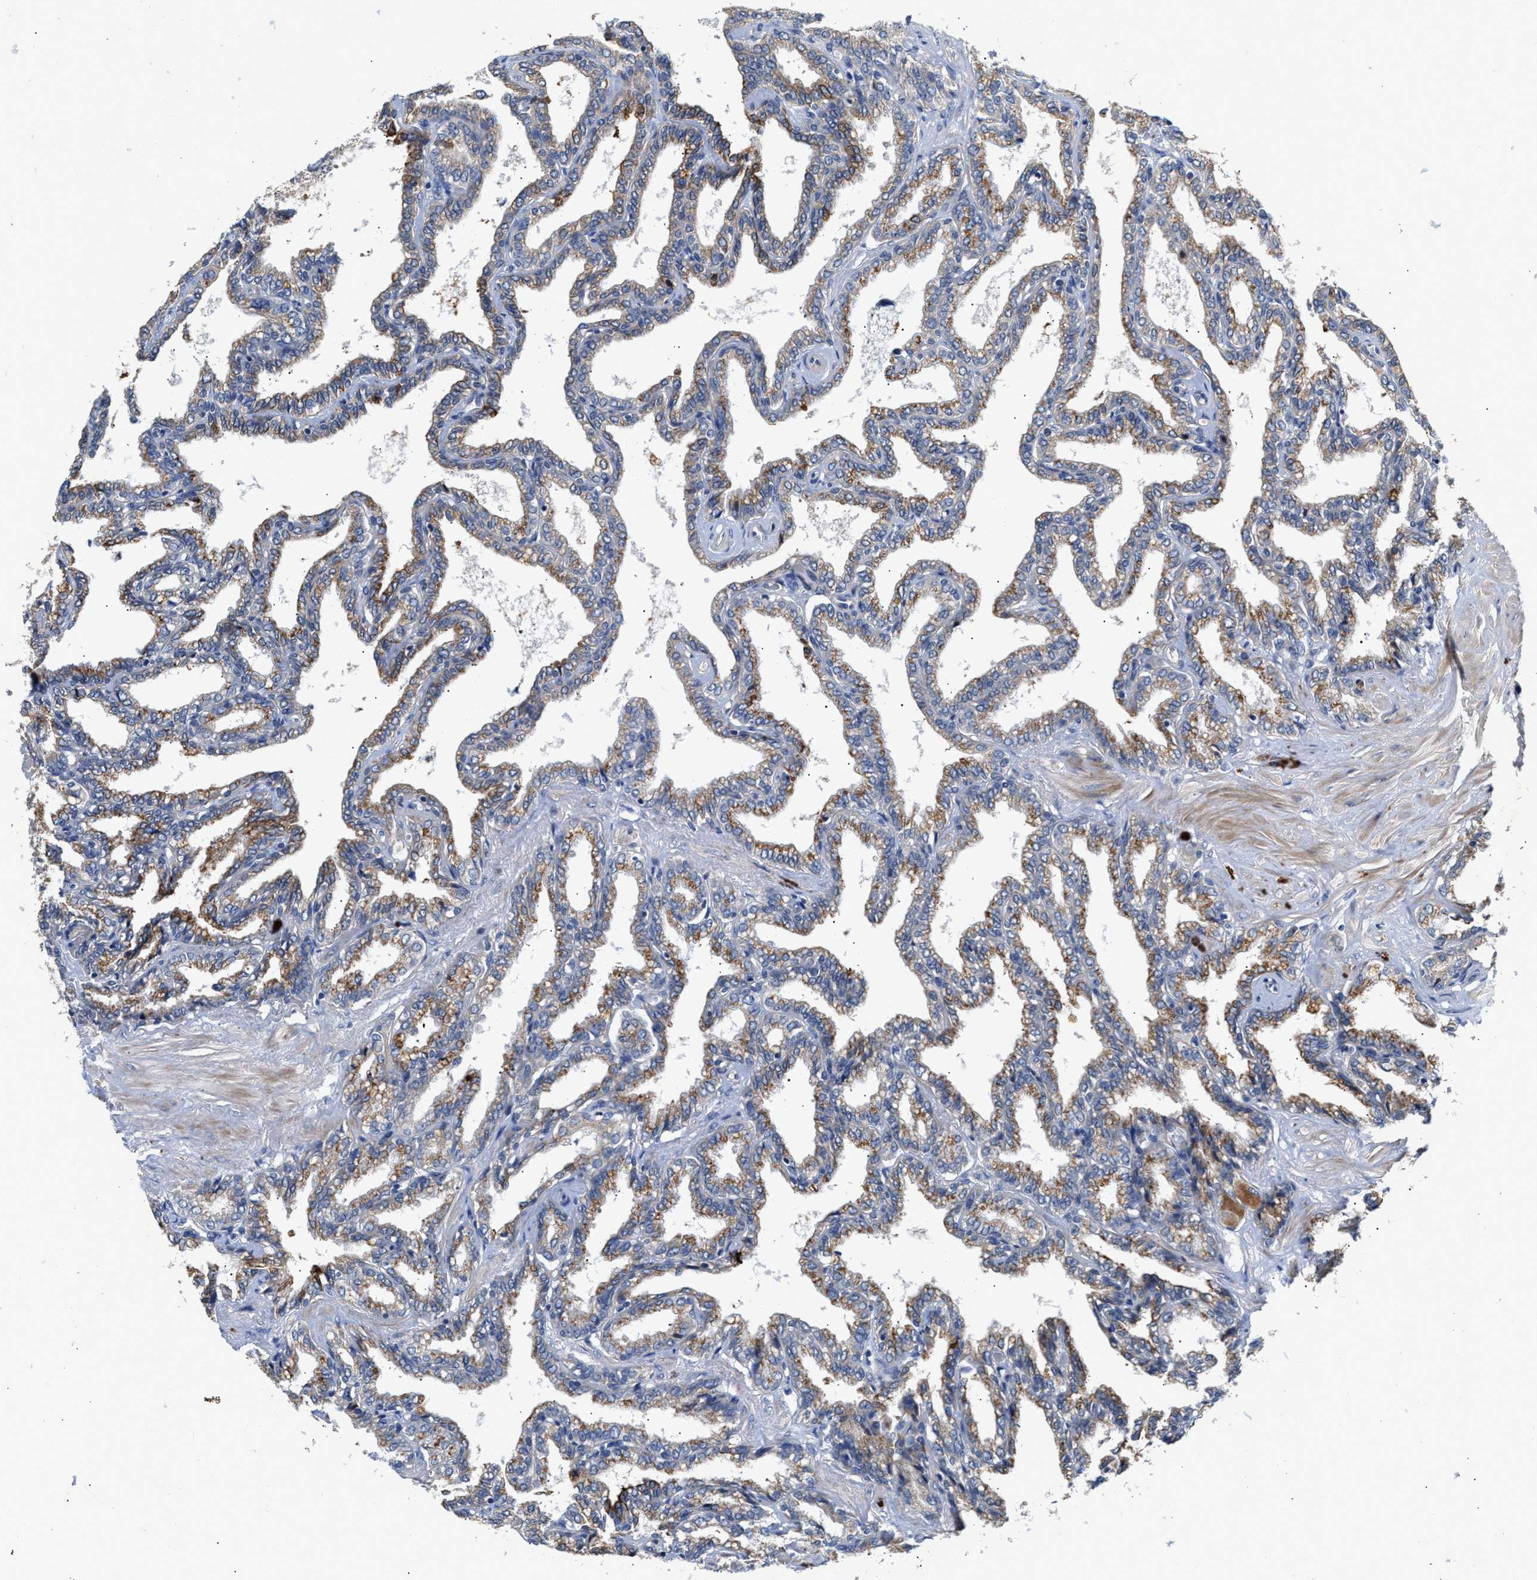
{"staining": {"intensity": "moderate", "quantity": "25%-75%", "location": "cytoplasmic/membranous"}, "tissue": "seminal vesicle", "cell_type": "Glandular cells", "image_type": "normal", "snomed": [{"axis": "morphology", "description": "Normal tissue, NOS"}, {"axis": "topography", "description": "Seminal veicle"}], "caption": "Immunohistochemistry (DAB) staining of normal human seminal vesicle demonstrates moderate cytoplasmic/membranous protein expression in about 25%-75% of glandular cells.", "gene": "CCDC146", "patient": {"sex": "male", "age": 46}}